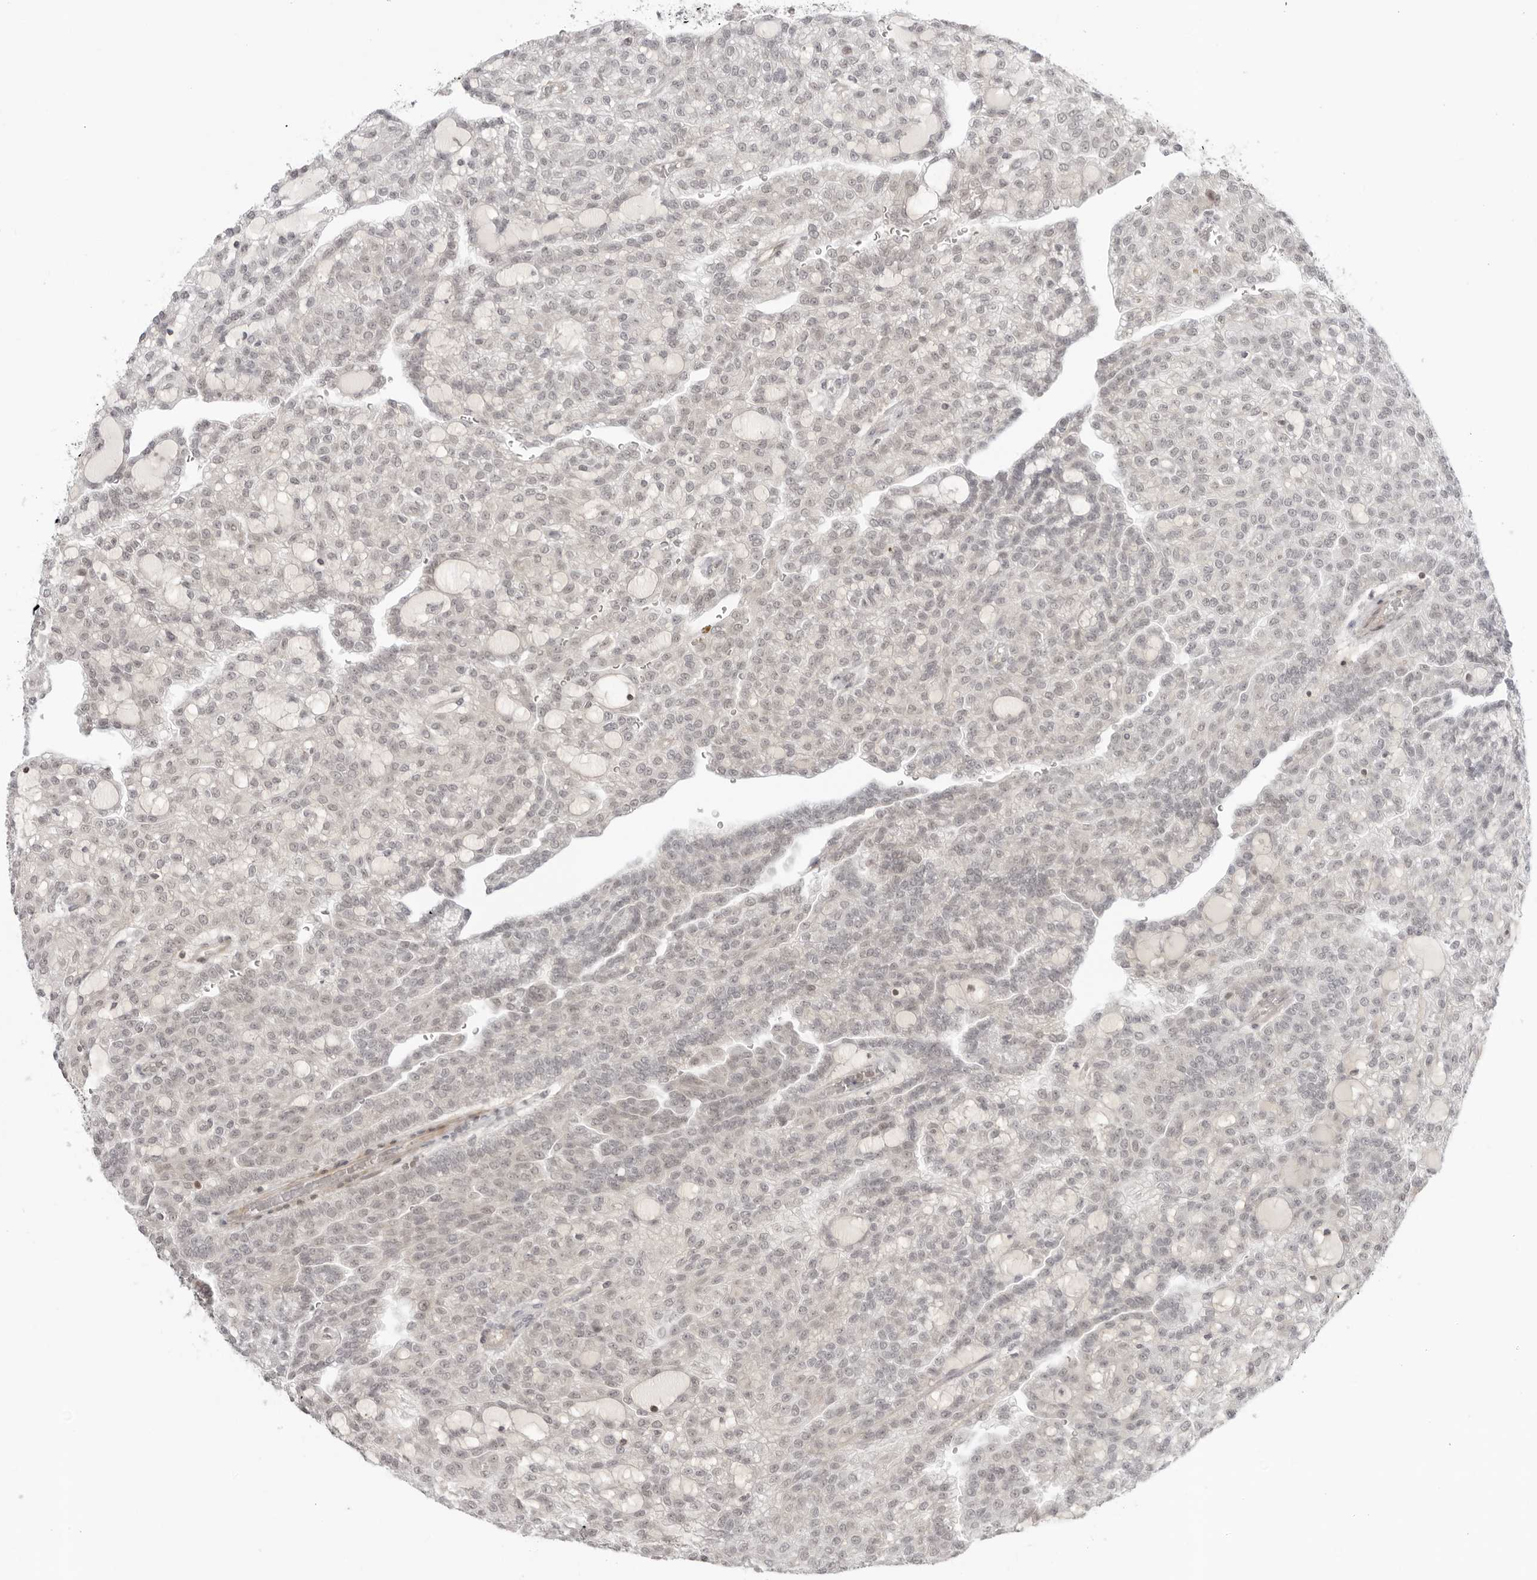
{"staining": {"intensity": "negative", "quantity": "none", "location": "none"}, "tissue": "renal cancer", "cell_type": "Tumor cells", "image_type": "cancer", "snomed": [{"axis": "morphology", "description": "Adenocarcinoma, NOS"}, {"axis": "topography", "description": "Kidney"}], "caption": "The immunohistochemistry (IHC) image has no significant staining in tumor cells of adenocarcinoma (renal) tissue.", "gene": "RNF146", "patient": {"sex": "male", "age": 63}}